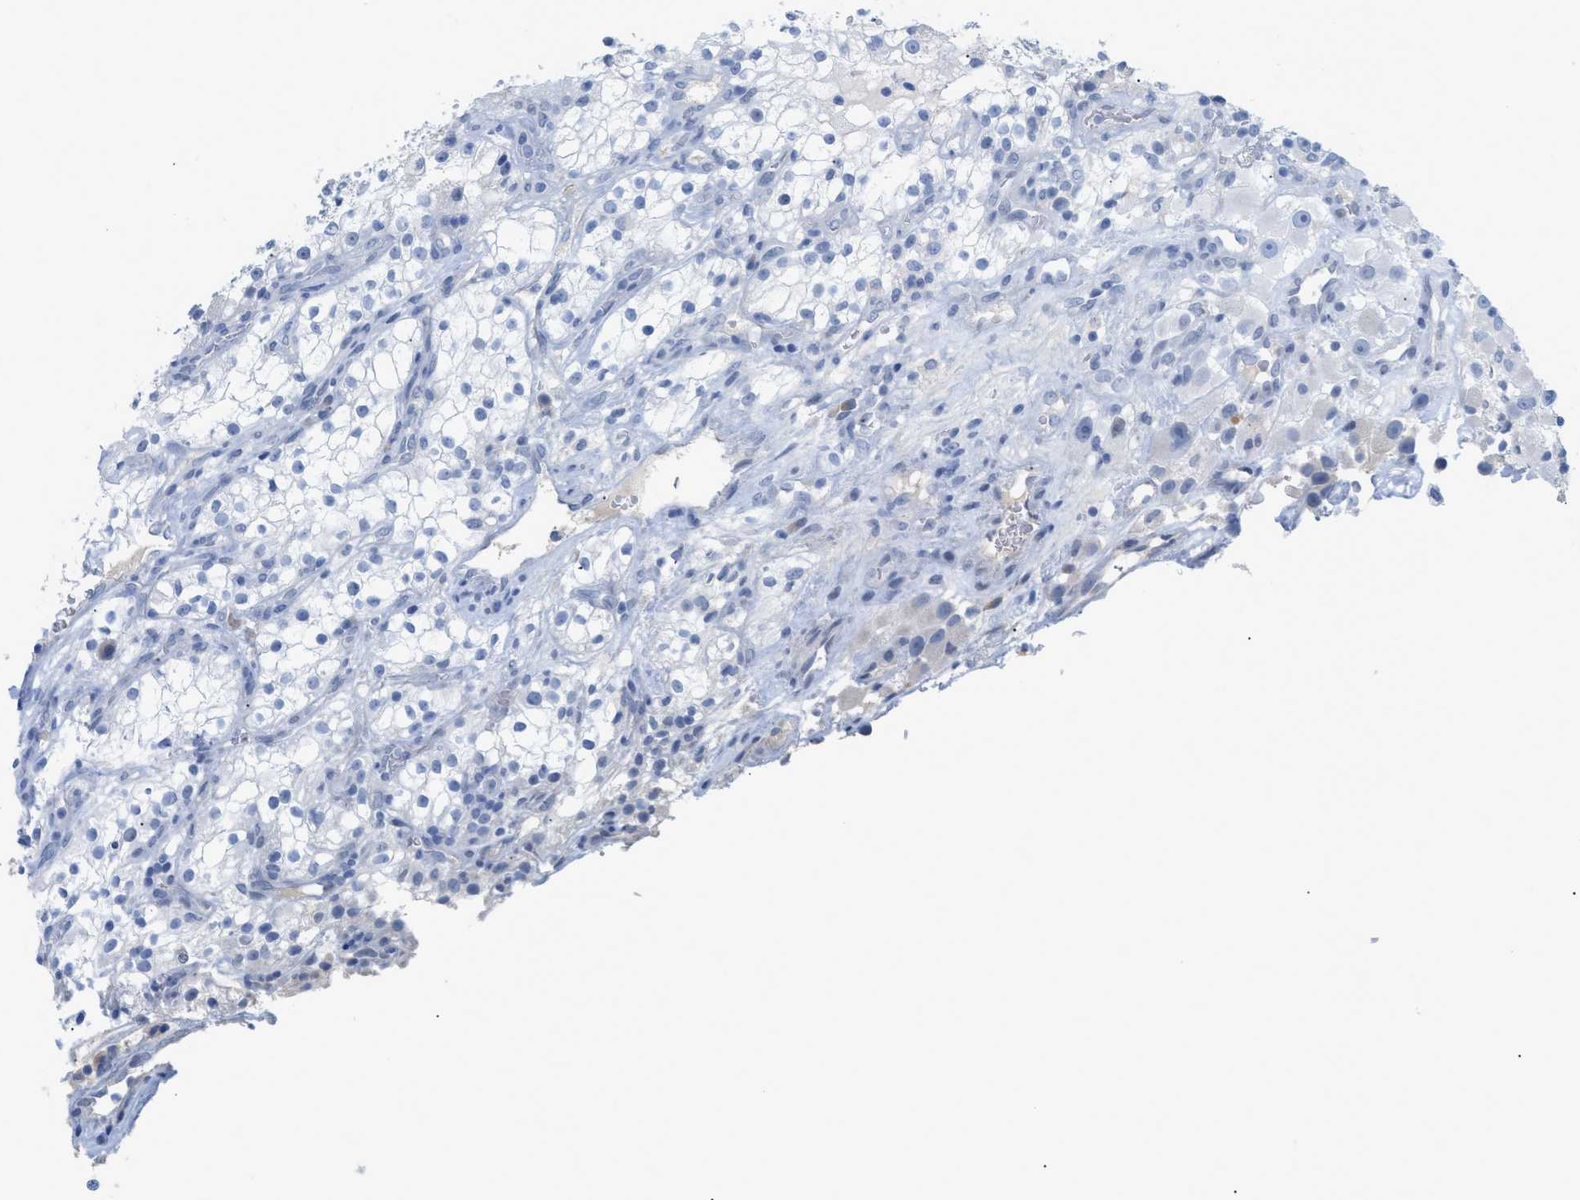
{"staining": {"intensity": "negative", "quantity": "none", "location": "none"}, "tissue": "renal cancer", "cell_type": "Tumor cells", "image_type": "cancer", "snomed": [{"axis": "morphology", "description": "Adenocarcinoma, NOS"}, {"axis": "topography", "description": "Kidney"}], "caption": "Tumor cells are negative for protein expression in human renal adenocarcinoma. (Stains: DAB immunohistochemistry with hematoxylin counter stain, Microscopy: brightfield microscopy at high magnification).", "gene": "HSF2", "patient": {"sex": "female", "age": 52}}